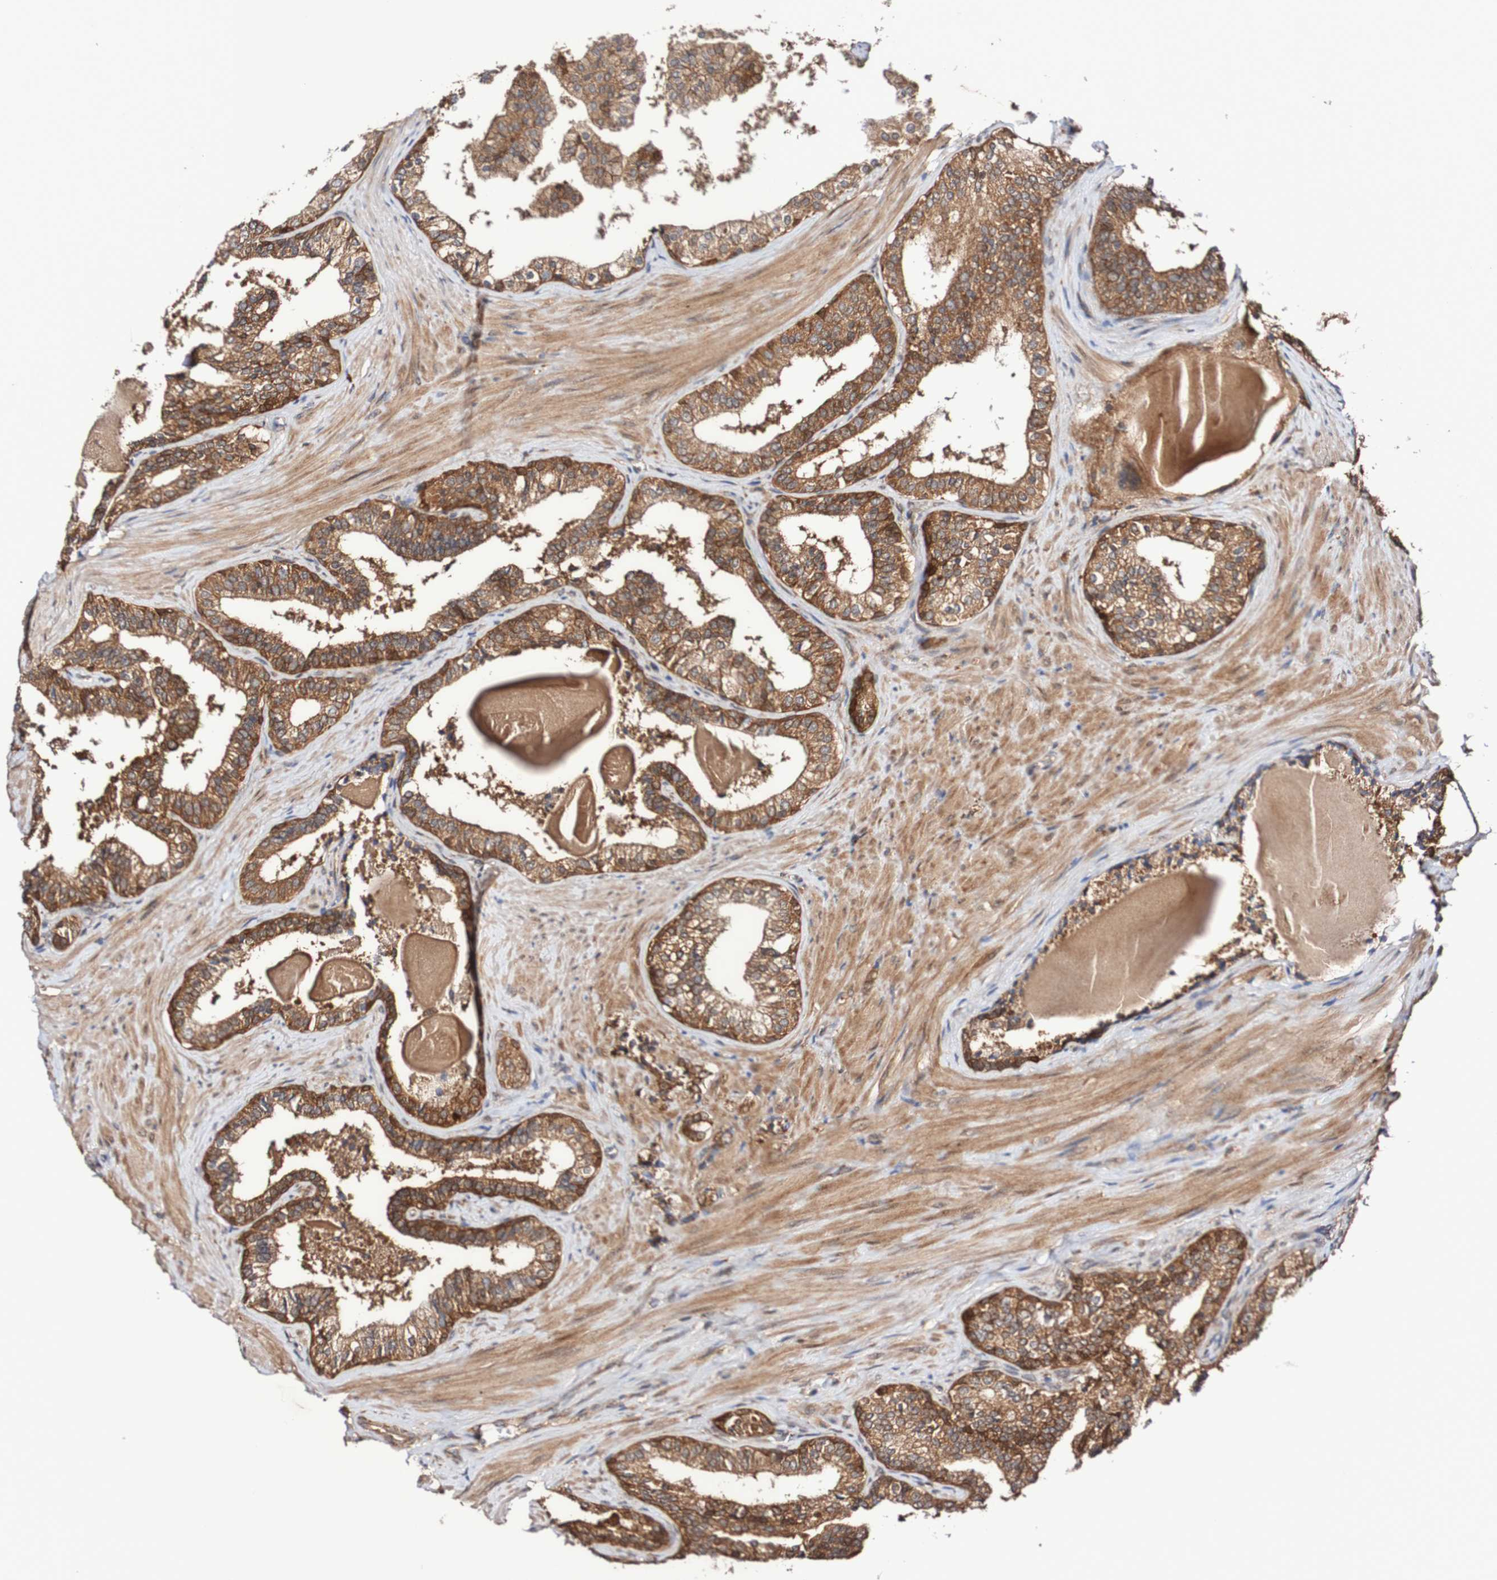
{"staining": {"intensity": "moderate", "quantity": ">75%", "location": "cytoplasmic/membranous"}, "tissue": "prostate cancer", "cell_type": "Tumor cells", "image_type": "cancer", "snomed": [{"axis": "morphology", "description": "Adenocarcinoma, Low grade"}, {"axis": "topography", "description": "Prostate"}], "caption": "Immunohistochemistry (IHC) of prostate cancer (adenocarcinoma (low-grade)) demonstrates medium levels of moderate cytoplasmic/membranous staining in approximately >75% of tumor cells.", "gene": "PHPT1", "patient": {"sex": "male", "age": 60}}